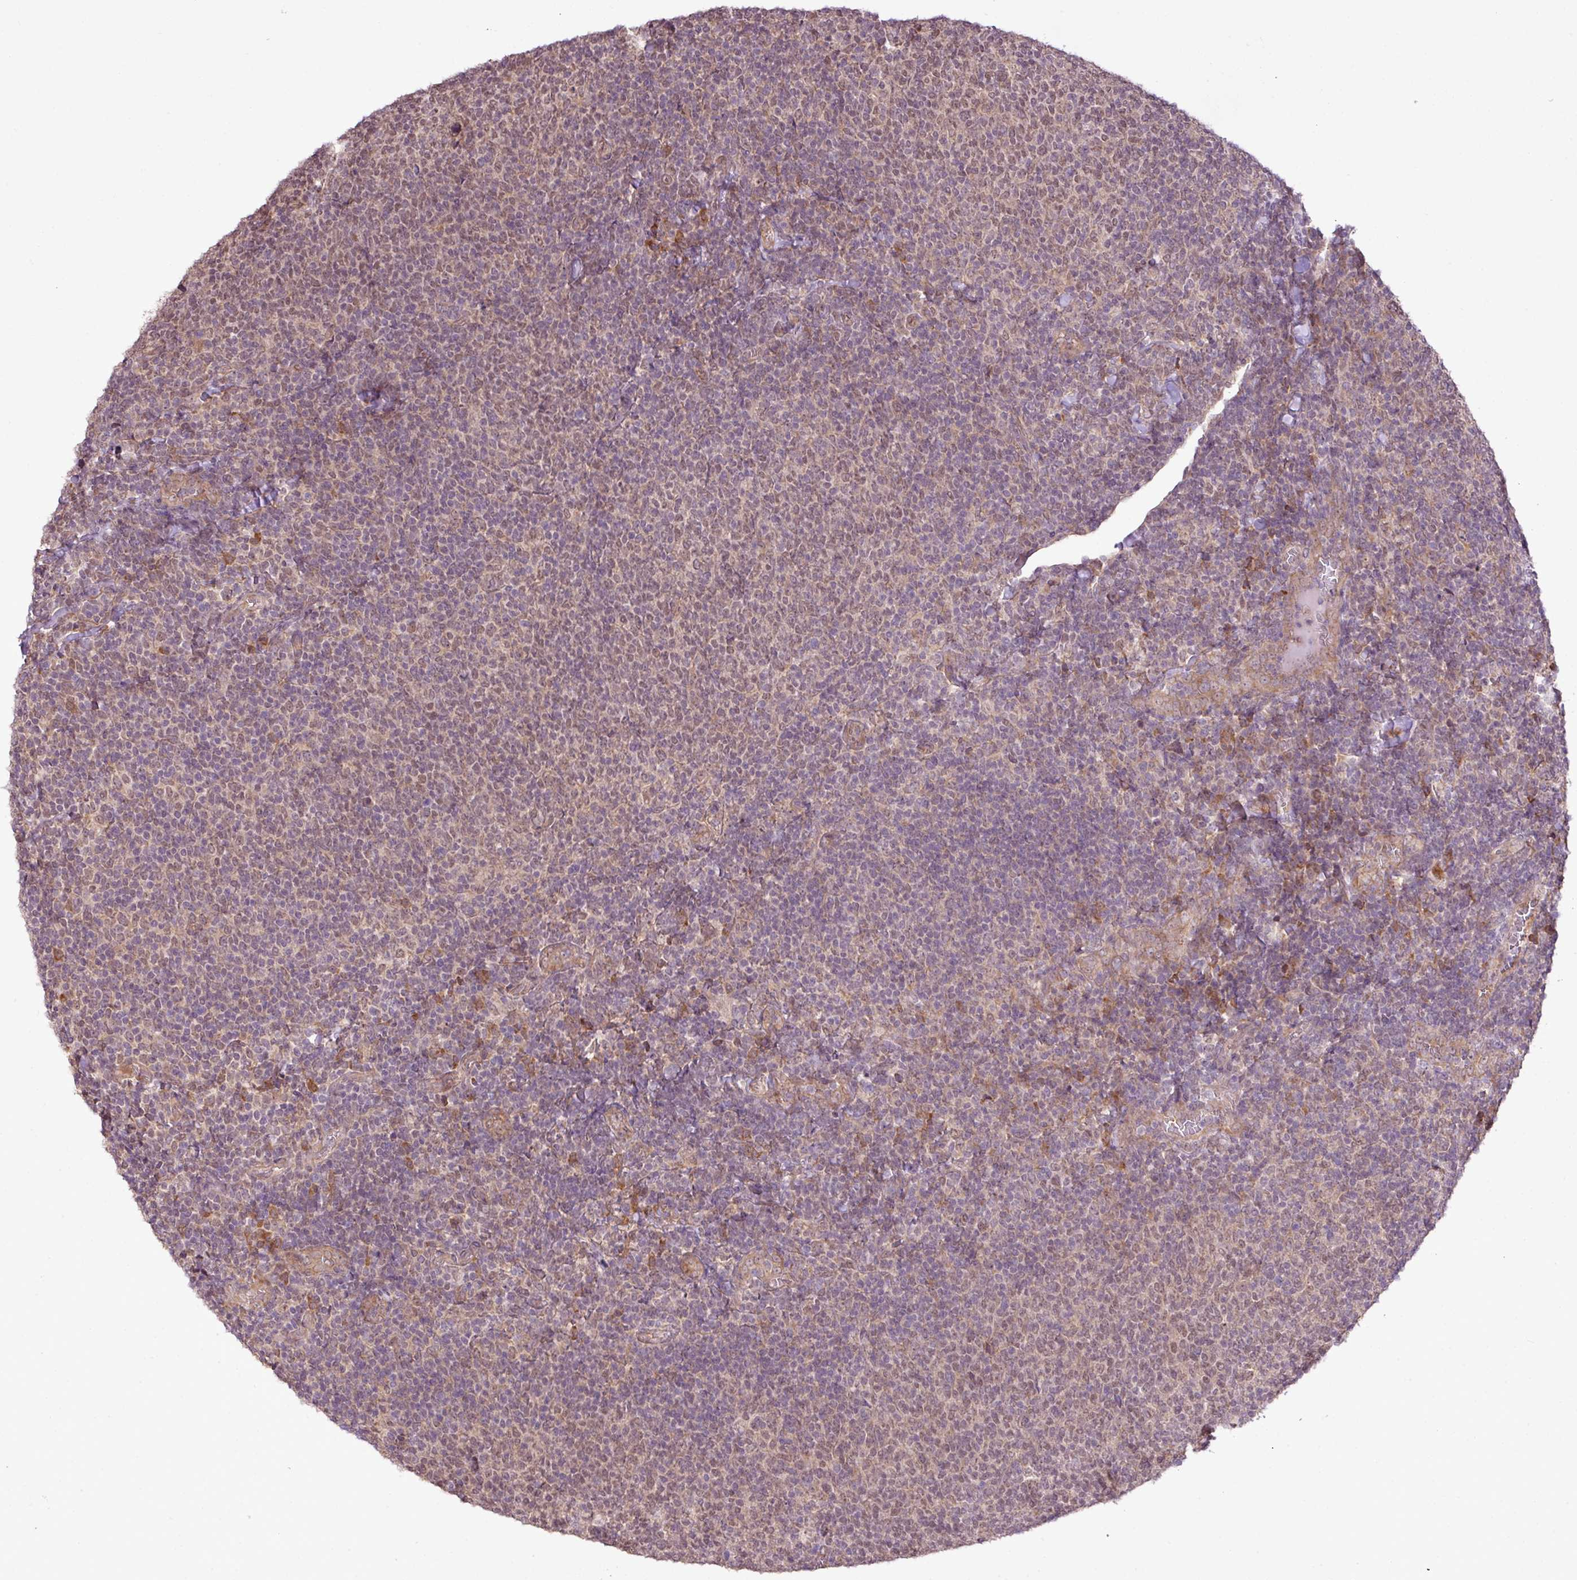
{"staining": {"intensity": "weak", "quantity": "25%-75%", "location": "cytoplasmic/membranous,nuclear"}, "tissue": "lymphoma", "cell_type": "Tumor cells", "image_type": "cancer", "snomed": [{"axis": "morphology", "description": "Malignant lymphoma, non-Hodgkin's type, Low grade"}, {"axis": "topography", "description": "Lymph node"}], "caption": "This photomicrograph exhibits immunohistochemistry (IHC) staining of human lymphoma, with low weak cytoplasmic/membranous and nuclear positivity in about 25%-75% of tumor cells.", "gene": "DNAAF4", "patient": {"sex": "male", "age": 52}}